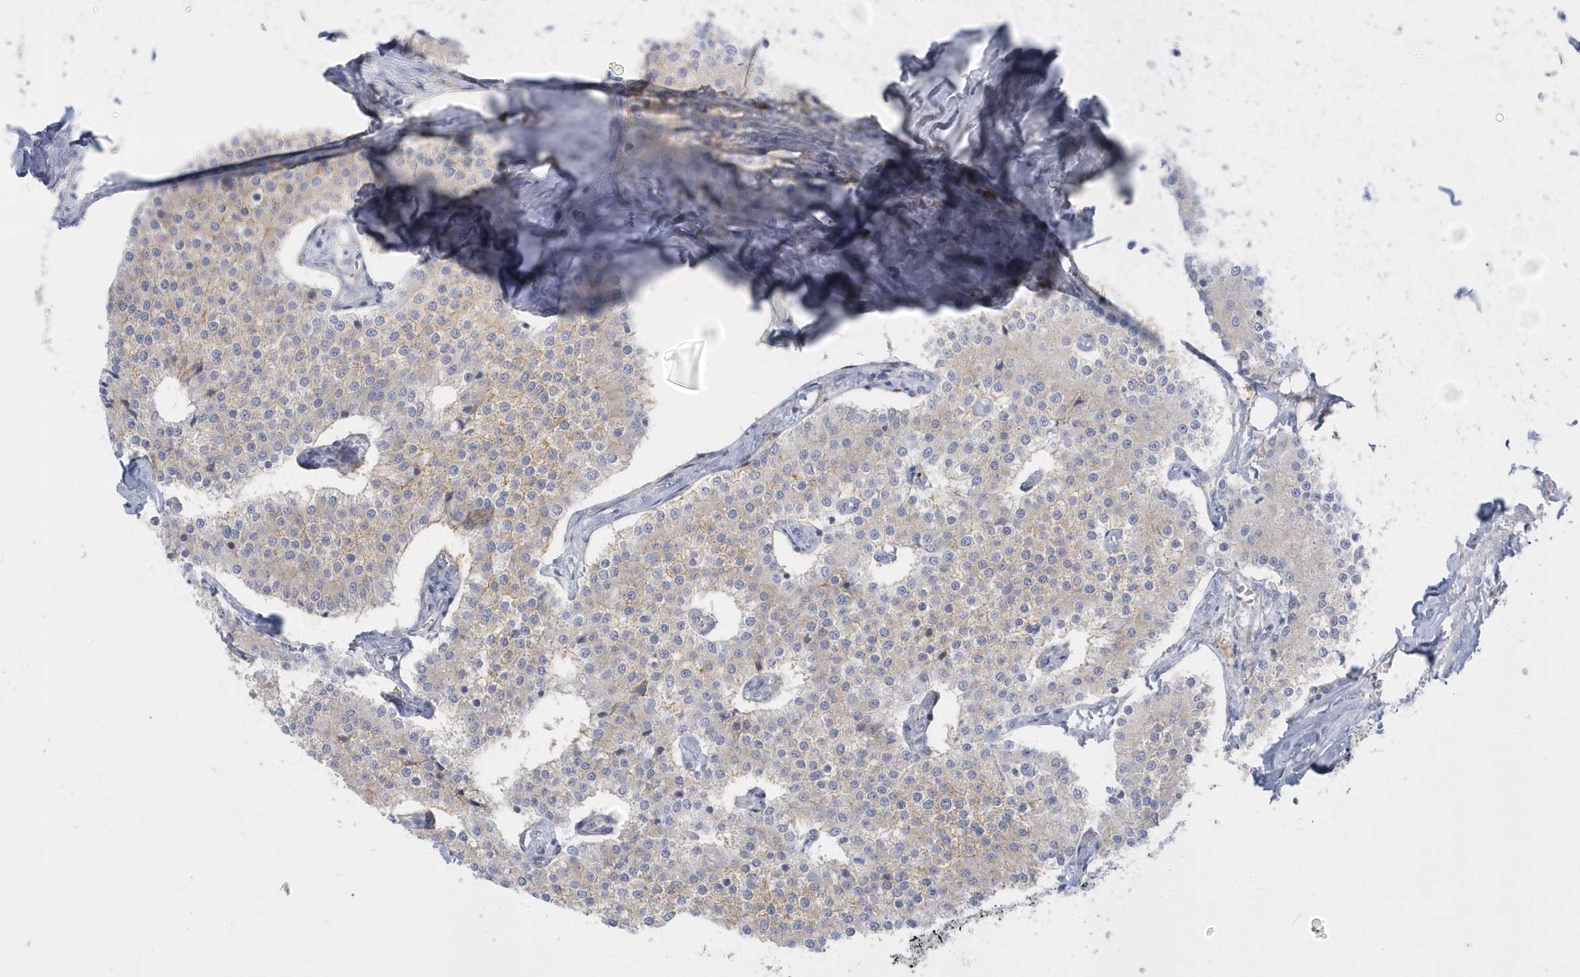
{"staining": {"intensity": "negative", "quantity": "none", "location": "none"}, "tissue": "carcinoid", "cell_type": "Tumor cells", "image_type": "cancer", "snomed": [{"axis": "morphology", "description": "Carcinoid, malignant, NOS"}, {"axis": "topography", "description": "Colon"}], "caption": "This is a histopathology image of immunohistochemistry (IHC) staining of carcinoid, which shows no expression in tumor cells. The staining was performed using DAB to visualize the protein expression in brown, while the nuclei were stained in blue with hematoxylin (Magnification: 20x).", "gene": "SEMA3D", "patient": {"sex": "female", "age": 52}}